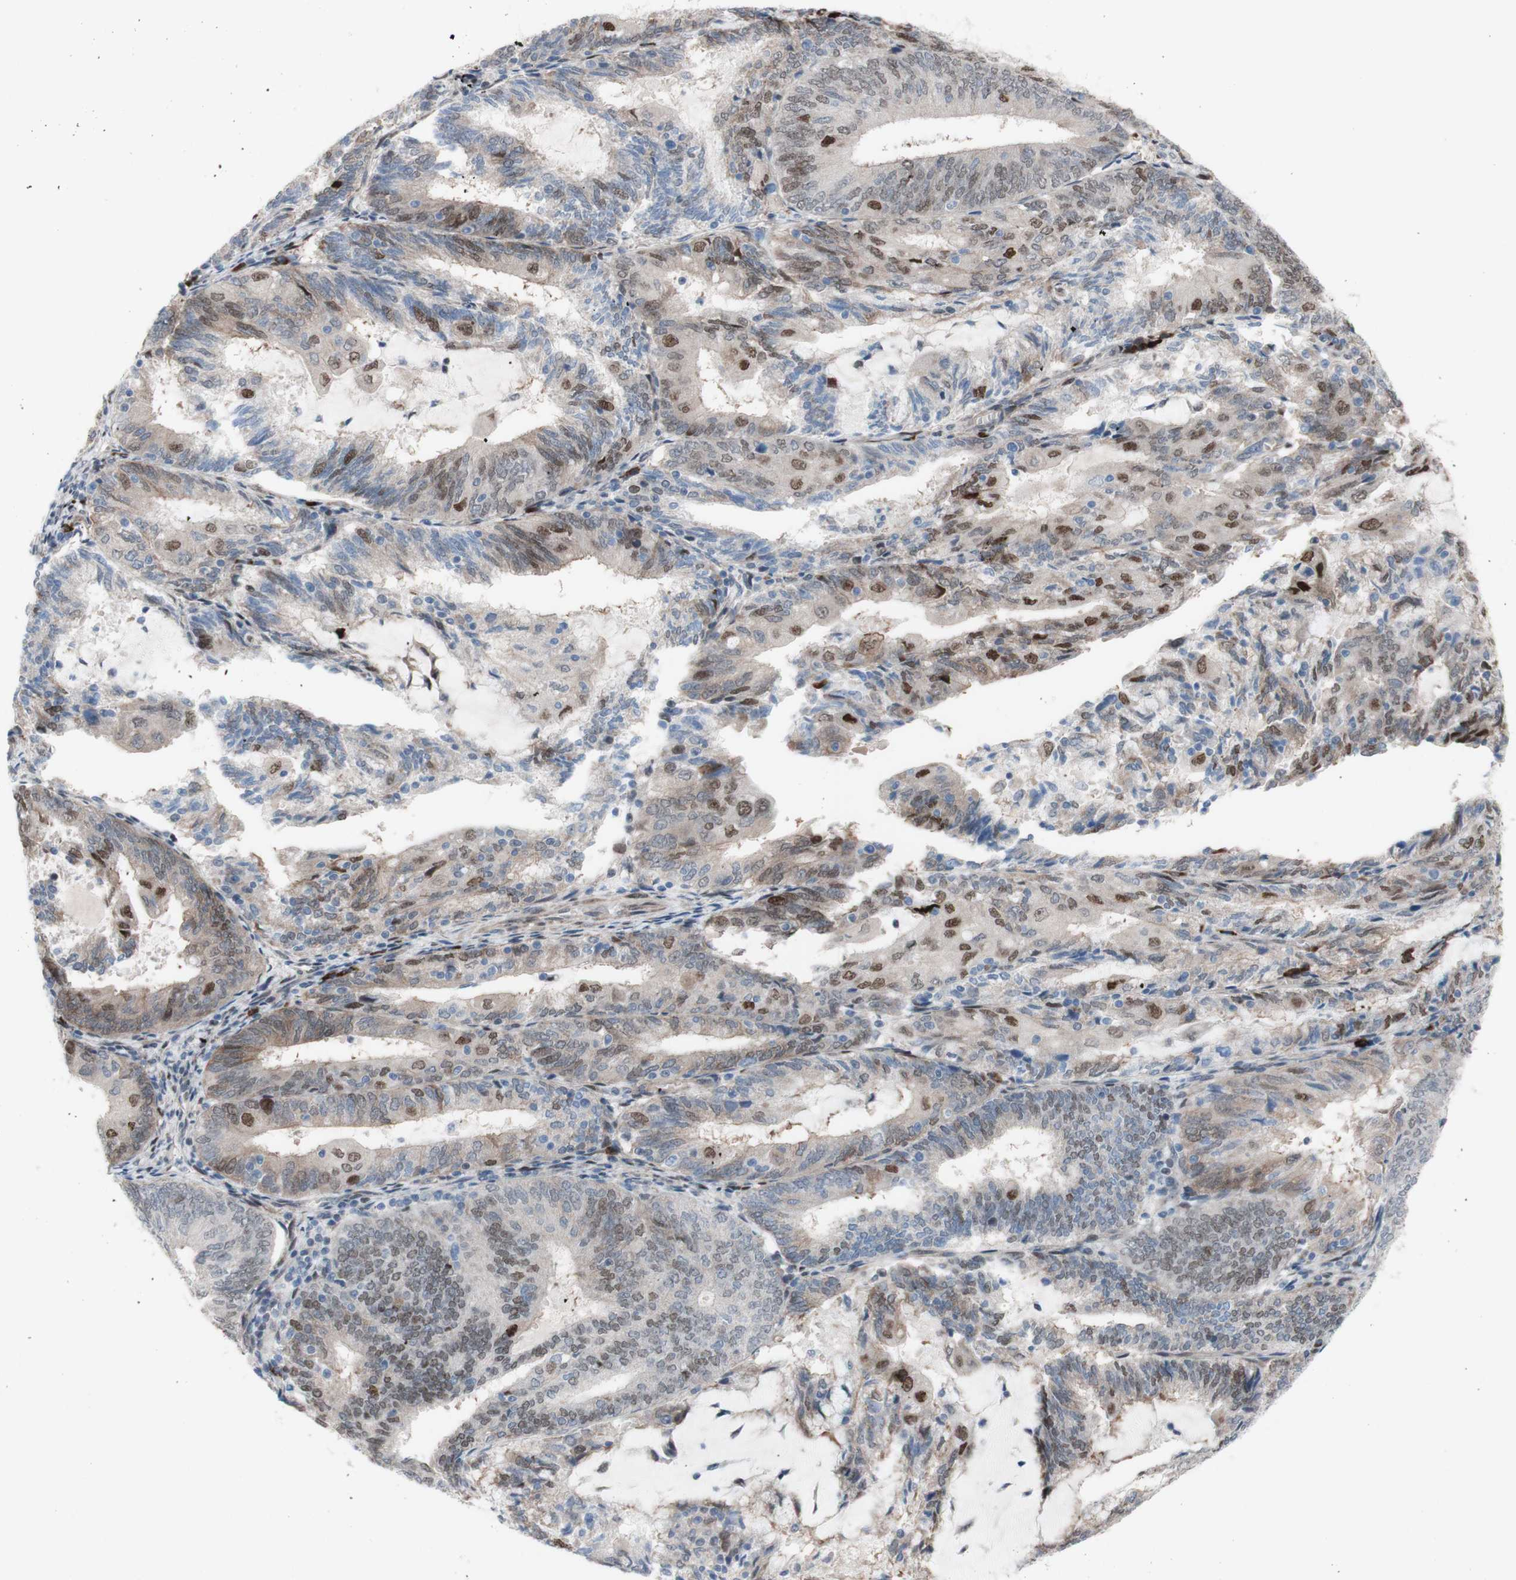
{"staining": {"intensity": "moderate", "quantity": ">75%", "location": "nuclear"}, "tissue": "endometrial cancer", "cell_type": "Tumor cells", "image_type": "cancer", "snomed": [{"axis": "morphology", "description": "Adenocarcinoma, NOS"}, {"axis": "topography", "description": "Endometrium"}], "caption": "Moderate nuclear expression is identified in about >75% of tumor cells in endometrial adenocarcinoma.", "gene": "PHTF2", "patient": {"sex": "female", "age": 81}}